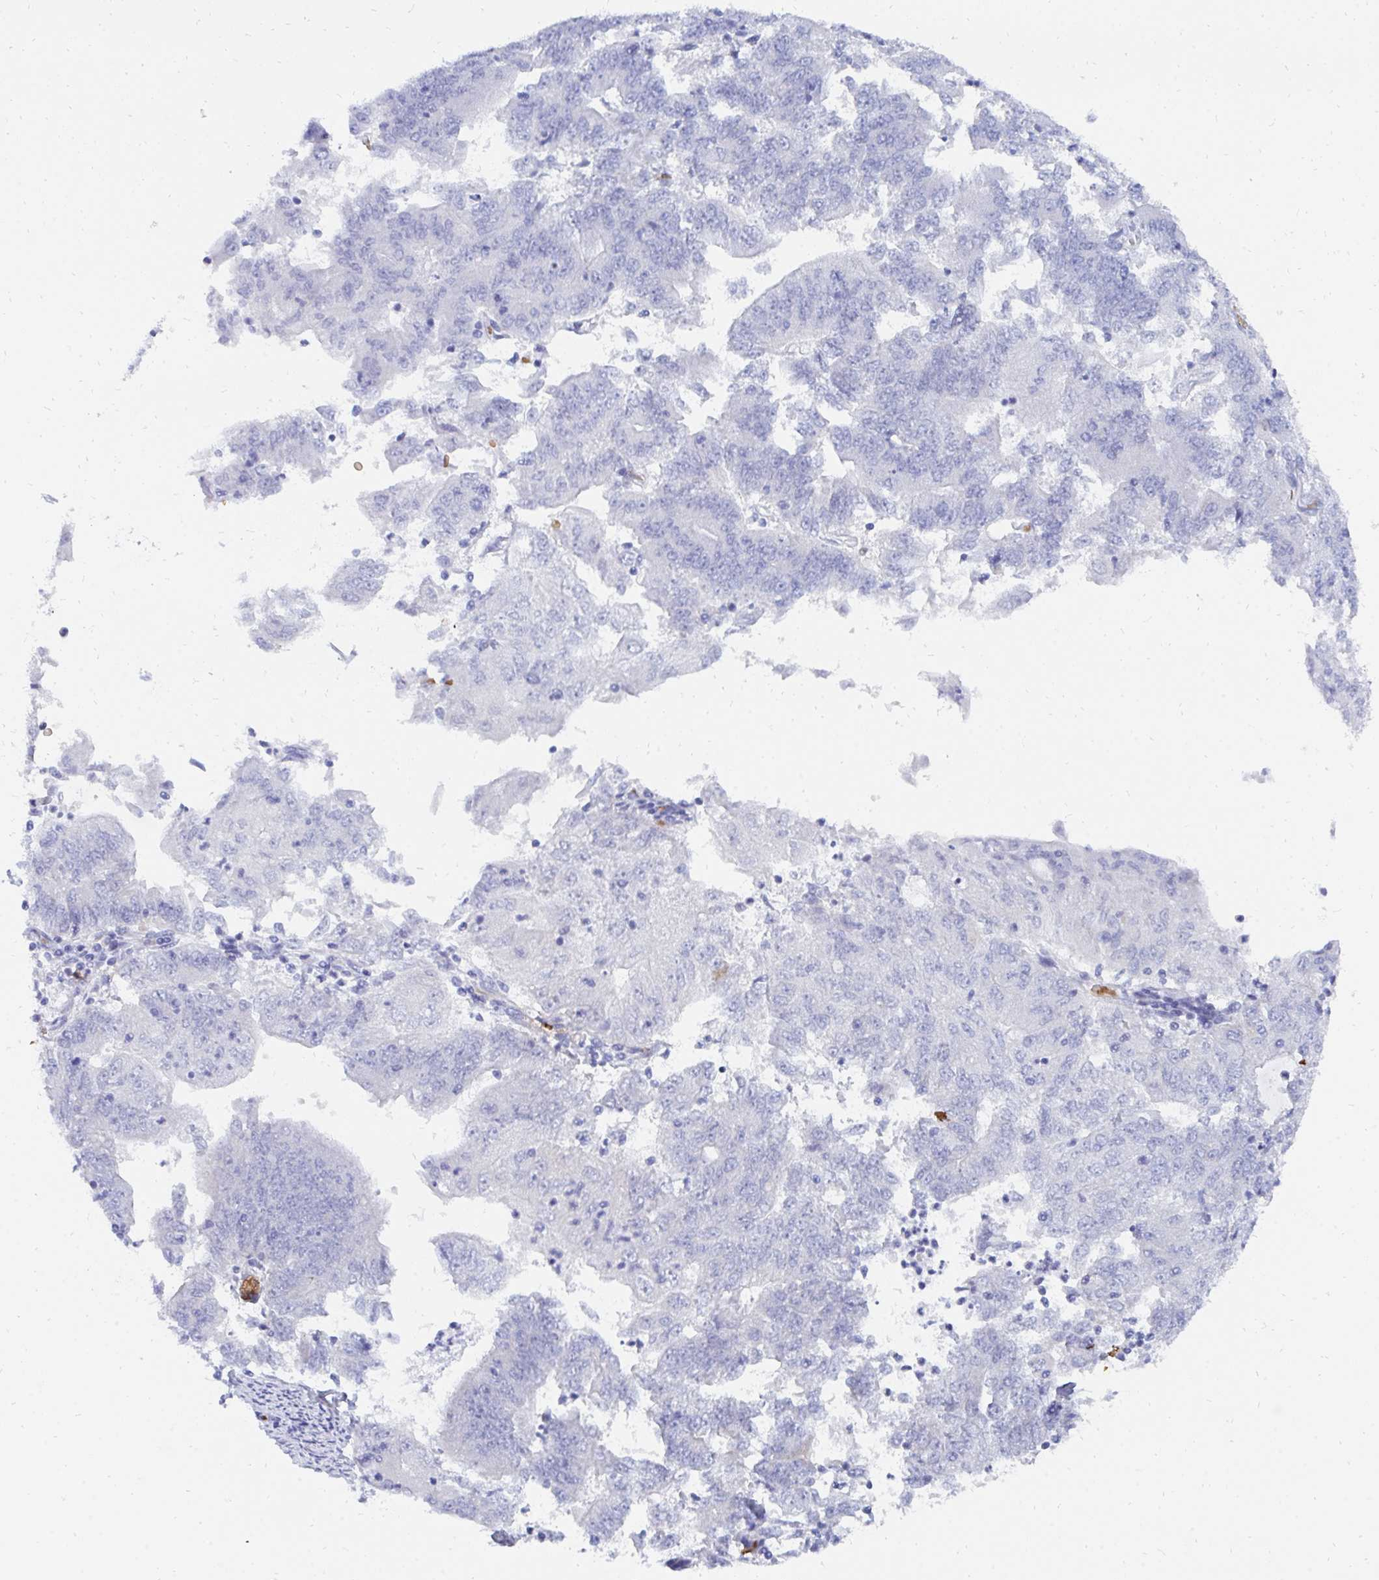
{"staining": {"intensity": "negative", "quantity": "none", "location": "none"}, "tissue": "endometrial cancer", "cell_type": "Tumor cells", "image_type": "cancer", "snomed": [{"axis": "morphology", "description": "Adenocarcinoma, NOS"}, {"axis": "topography", "description": "Endometrium"}], "caption": "The immunohistochemistry (IHC) histopathology image has no significant expression in tumor cells of endometrial cancer tissue.", "gene": "MROH2B", "patient": {"sex": "female", "age": 70}}